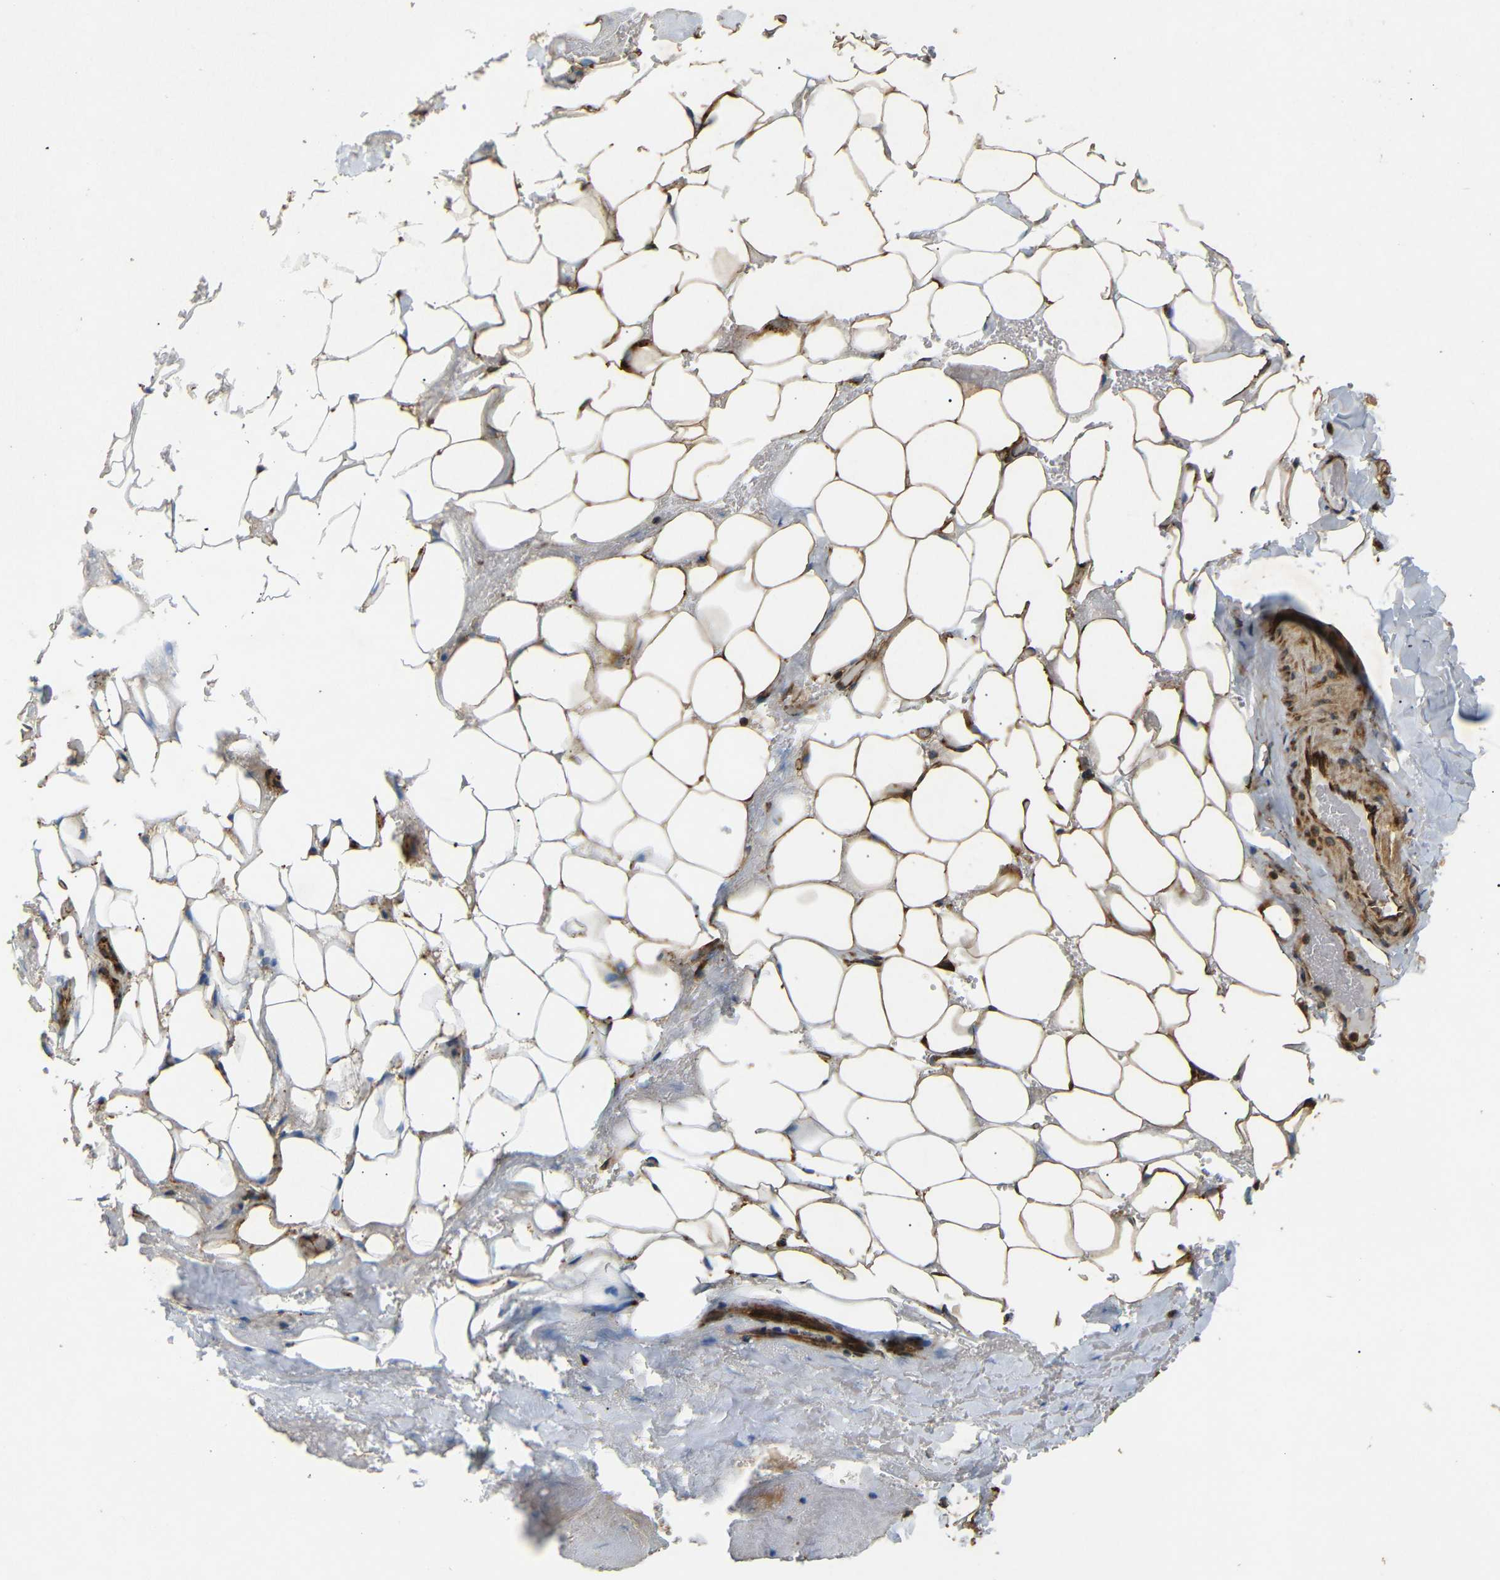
{"staining": {"intensity": "moderate", "quantity": "25%-75%", "location": "cytoplasmic/membranous"}, "tissue": "adipose tissue", "cell_type": "Adipocytes", "image_type": "normal", "snomed": [{"axis": "morphology", "description": "Normal tissue, NOS"}, {"axis": "topography", "description": "Peripheral nerve tissue"}], "caption": "This image shows immunohistochemistry staining of unremarkable human adipose tissue, with medium moderate cytoplasmic/membranous staining in approximately 25%-75% of adipocytes.", "gene": "BTF3", "patient": {"sex": "male", "age": 70}}